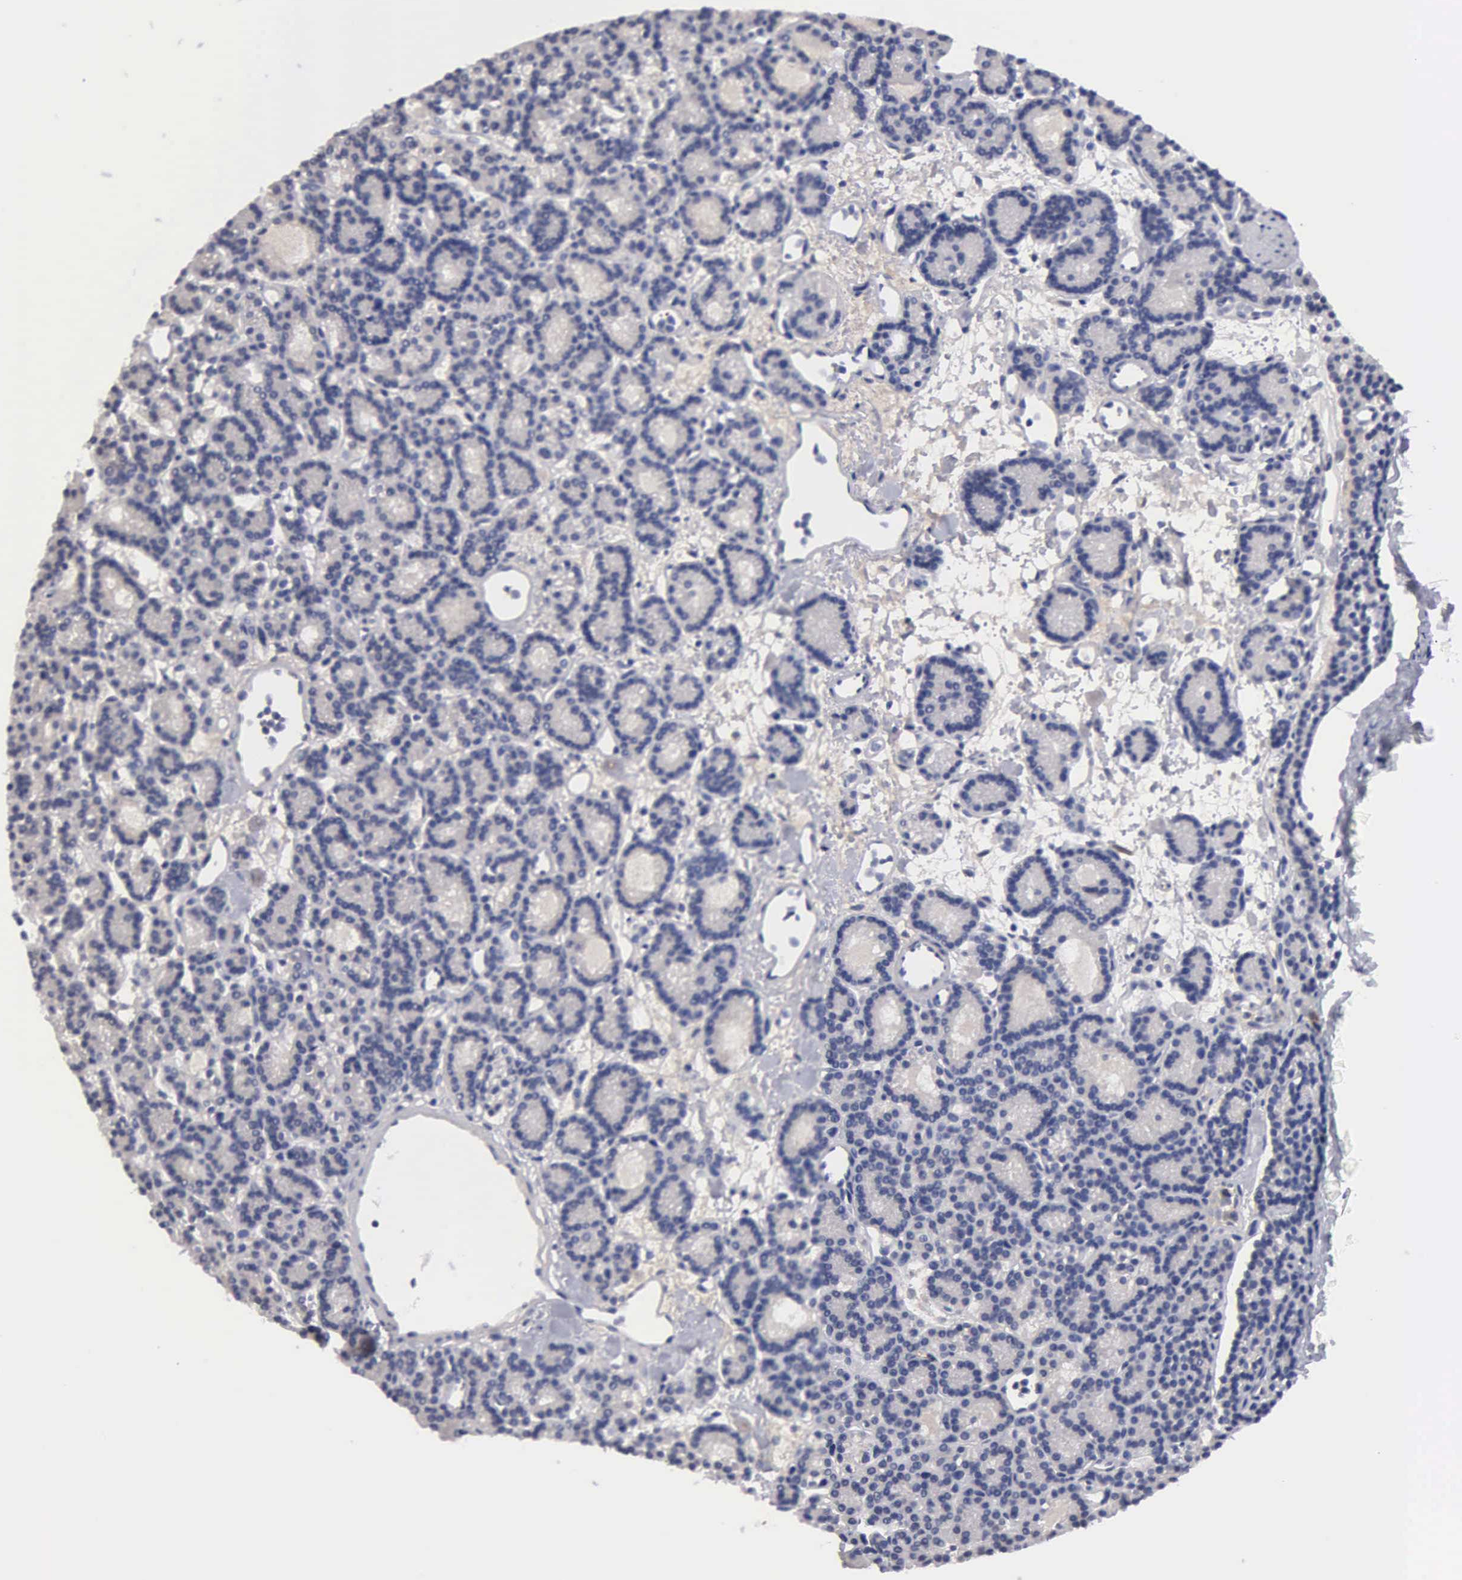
{"staining": {"intensity": "negative", "quantity": "none", "location": "none"}, "tissue": "parathyroid gland", "cell_type": "Glandular cells", "image_type": "normal", "snomed": [{"axis": "morphology", "description": "Normal tissue, NOS"}, {"axis": "topography", "description": "Parathyroid gland"}], "caption": "A photomicrograph of parathyroid gland stained for a protein demonstrates no brown staining in glandular cells. The staining is performed using DAB (3,3'-diaminobenzidine) brown chromogen with nuclei counter-stained in using hematoxylin.", "gene": "G6PD", "patient": {"sex": "male", "age": 85}}